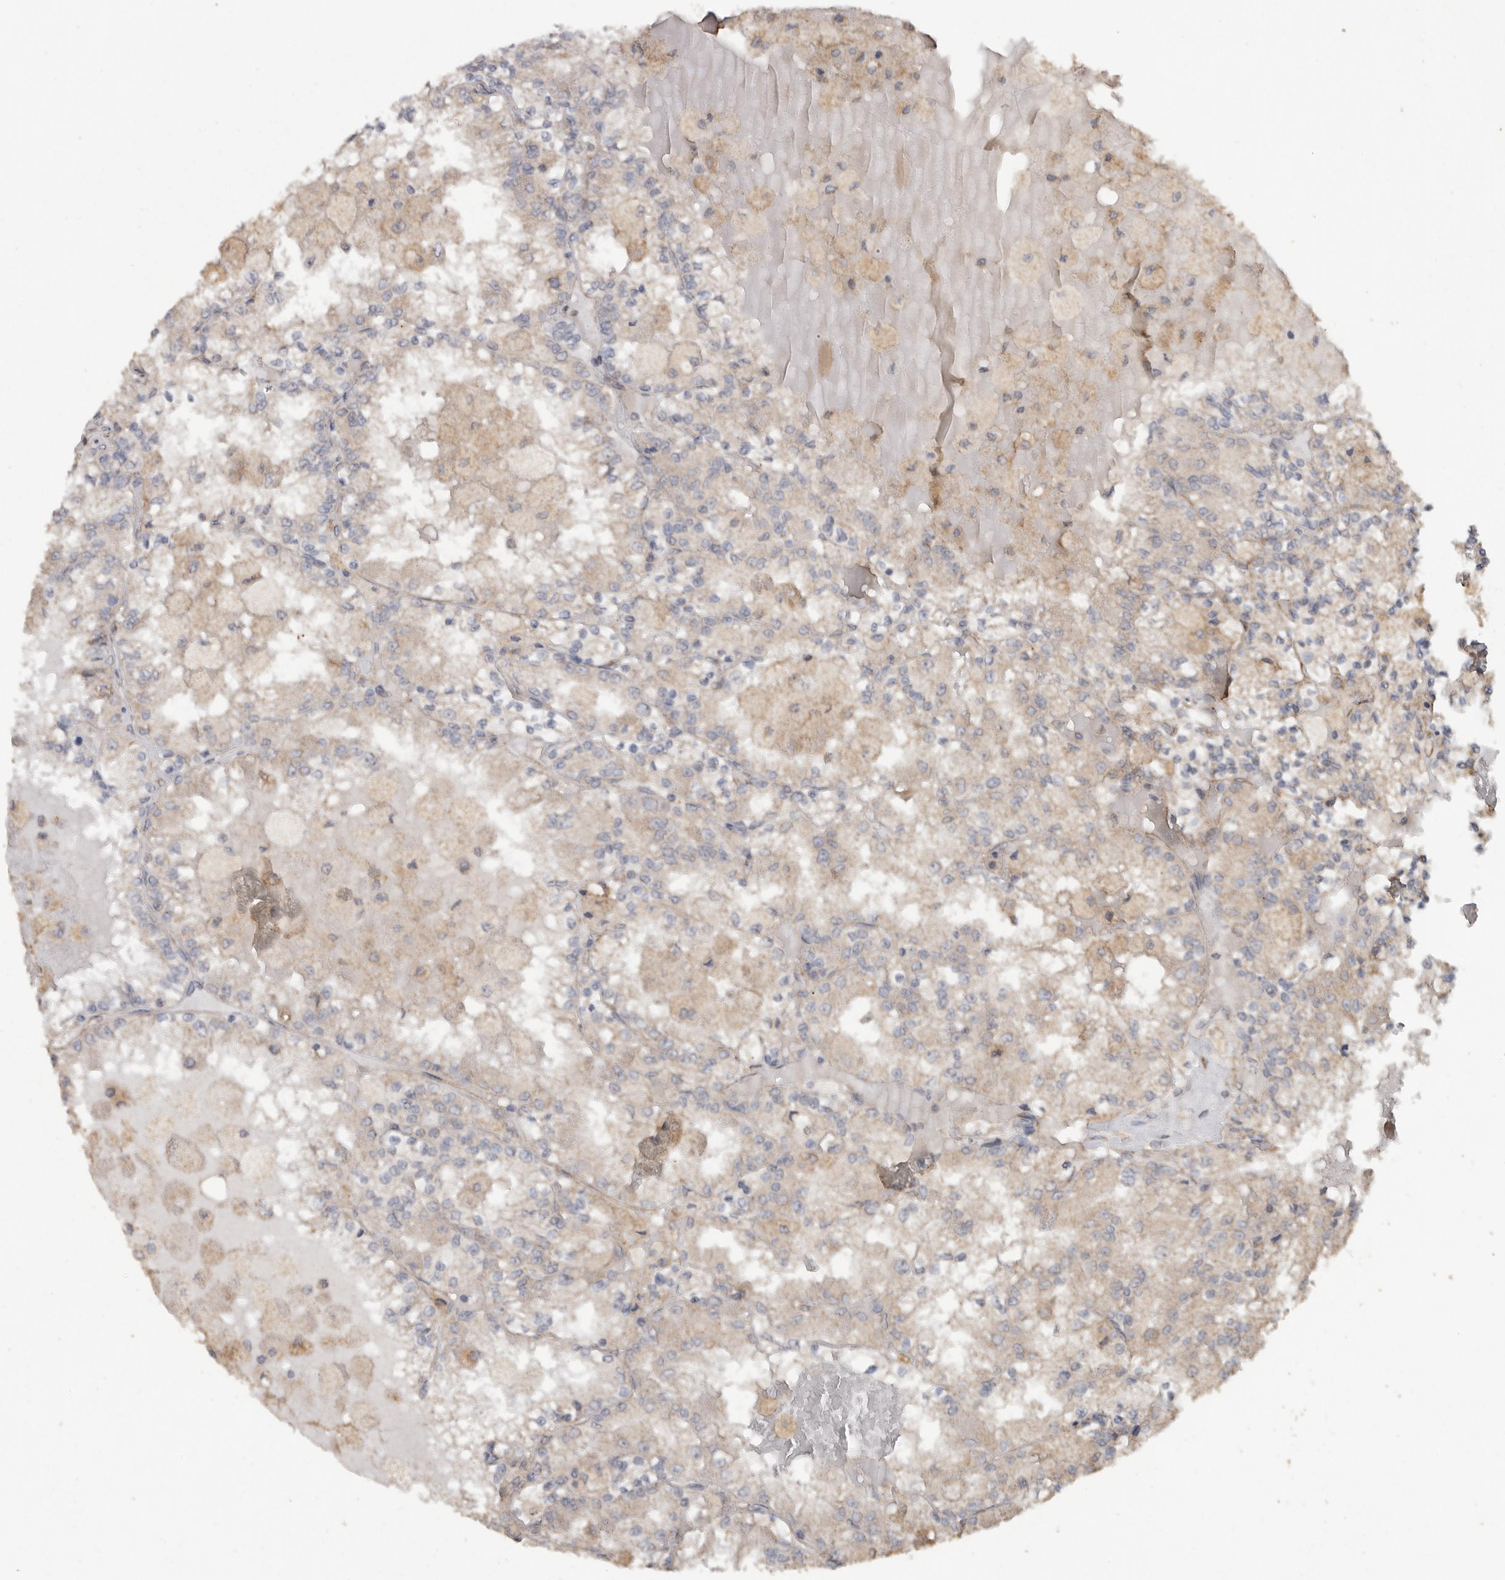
{"staining": {"intensity": "weak", "quantity": "<25%", "location": "cytoplasmic/membranous"}, "tissue": "renal cancer", "cell_type": "Tumor cells", "image_type": "cancer", "snomed": [{"axis": "morphology", "description": "Adenocarcinoma, NOS"}, {"axis": "topography", "description": "Kidney"}], "caption": "Immunohistochemistry (IHC) image of adenocarcinoma (renal) stained for a protein (brown), which exhibits no expression in tumor cells.", "gene": "PODXL2", "patient": {"sex": "female", "age": 56}}